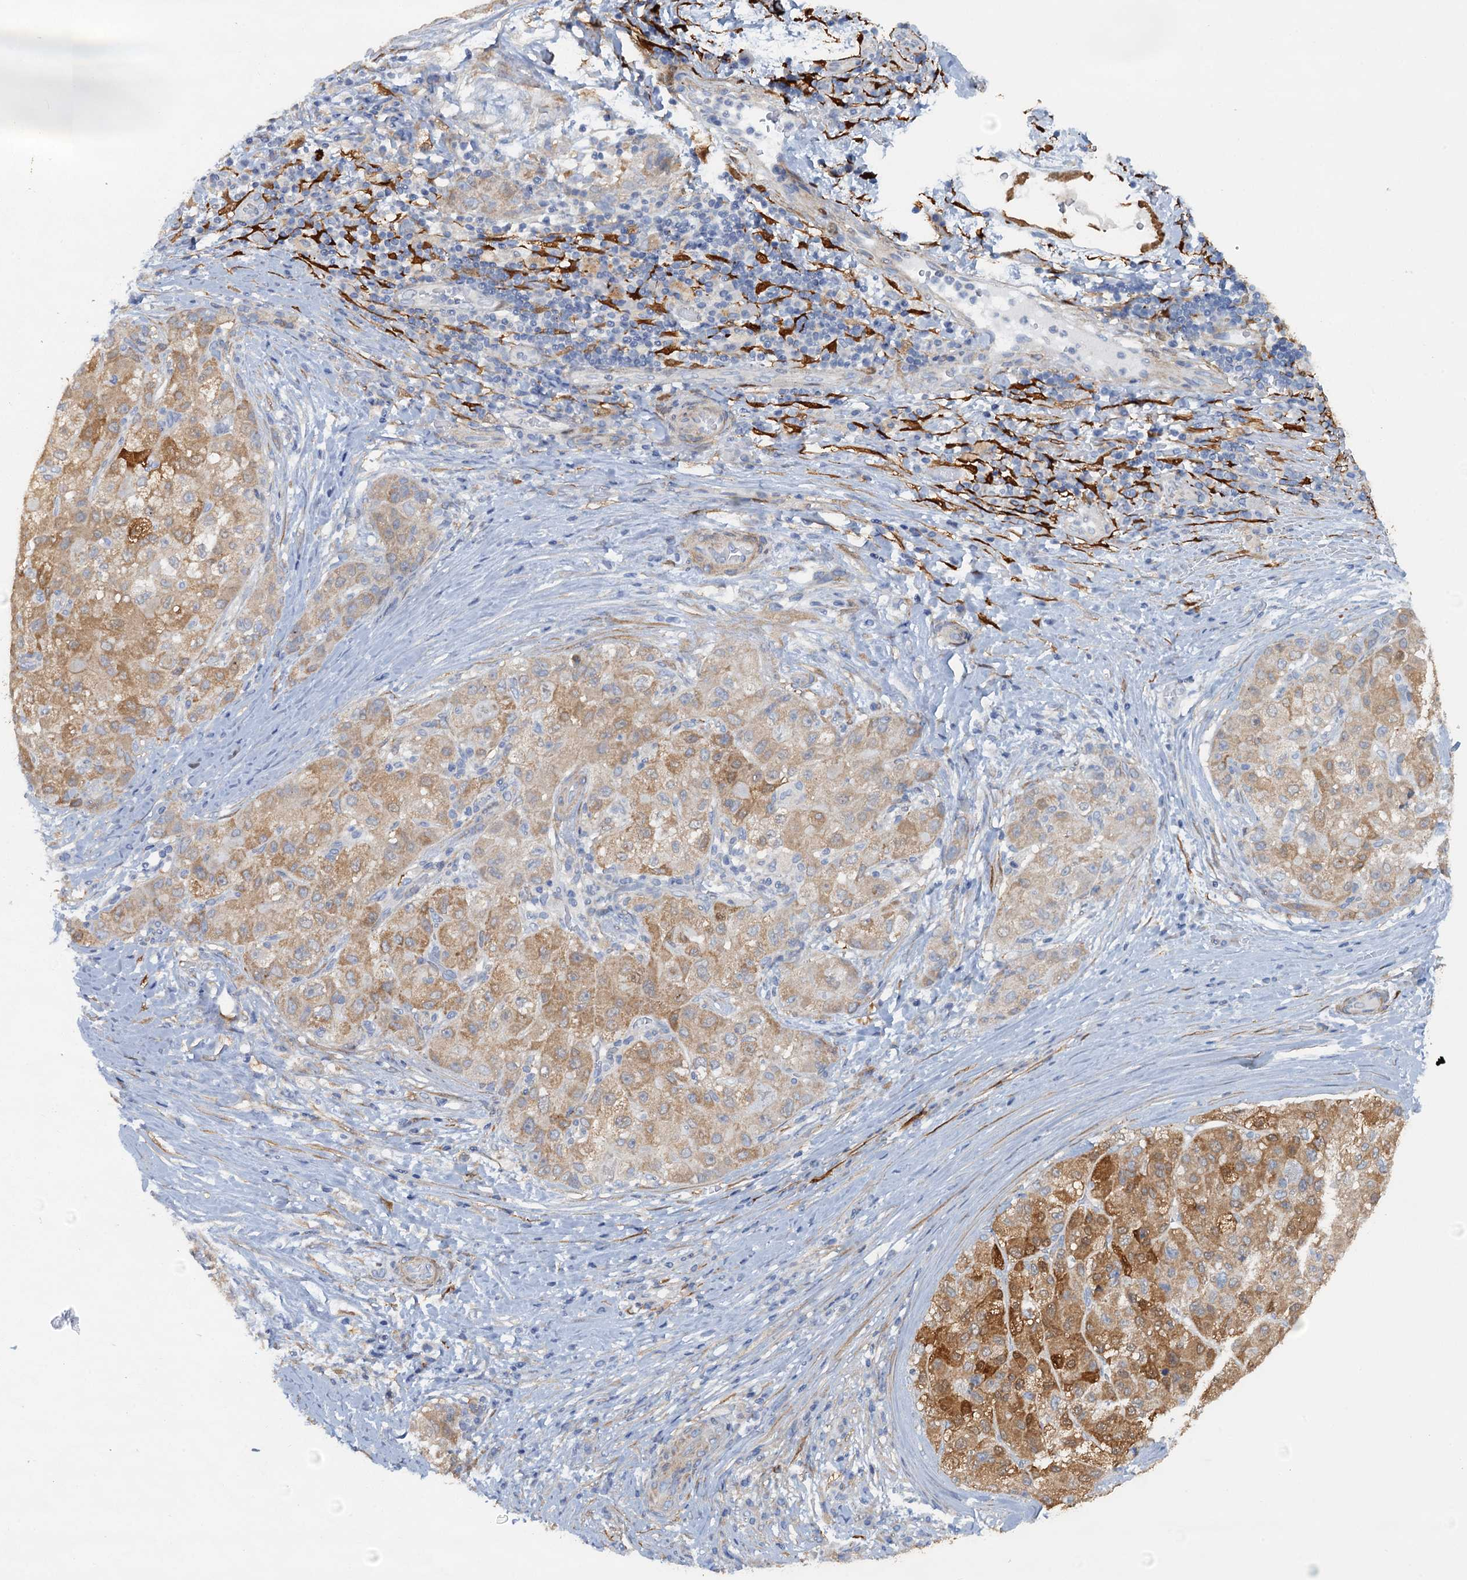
{"staining": {"intensity": "strong", "quantity": "<25%", "location": "cytoplasmic/membranous,nuclear"}, "tissue": "liver cancer", "cell_type": "Tumor cells", "image_type": "cancer", "snomed": [{"axis": "morphology", "description": "Carcinoma, Hepatocellular, NOS"}, {"axis": "topography", "description": "Liver"}], "caption": "Tumor cells exhibit medium levels of strong cytoplasmic/membranous and nuclear expression in about <25% of cells in human hepatocellular carcinoma (liver).", "gene": "POGLUT3", "patient": {"sex": "male", "age": 80}}